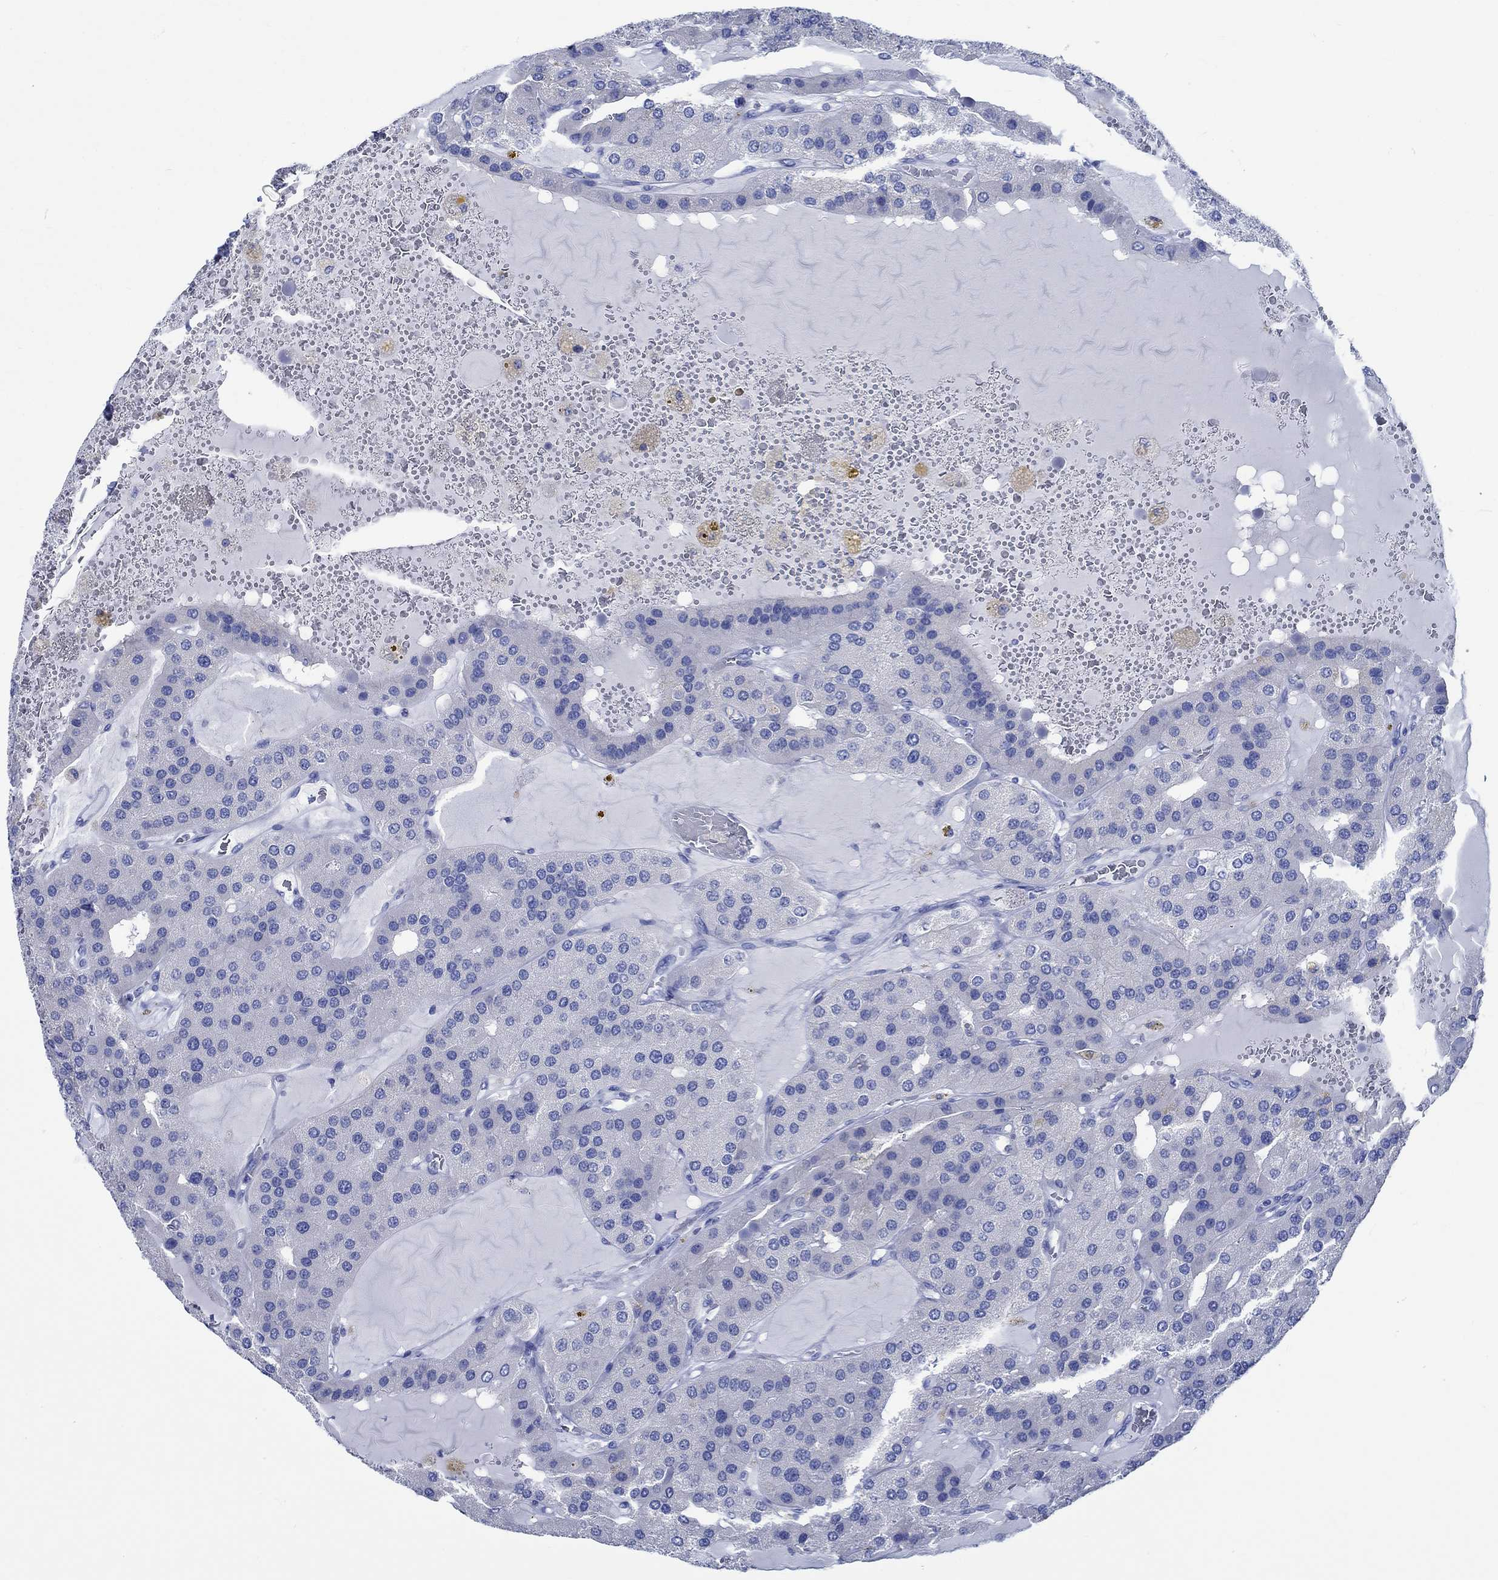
{"staining": {"intensity": "negative", "quantity": "none", "location": "none"}, "tissue": "parathyroid gland", "cell_type": "Glandular cells", "image_type": "normal", "snomed": [{"axis": "morphology", "description": "Normal tissue, NOS"}, {"axis": "morphology", "description": "Adenoma, NOS"}, {"axis": "topography", "description": "Parathyroid gland"}], "caption": "The micrograph displays no staining of glandular cells in unremarkable parathyroid gland. (Stains: DAB (3,3'-diaminobenzidine) immunohistochemistry (IHC) with hematoxylin counter stain, Microscopy: brightfield microscopy at high magnification).", "gene": "PTPRN2", "patient": {"sex": "female", "age": 86}}